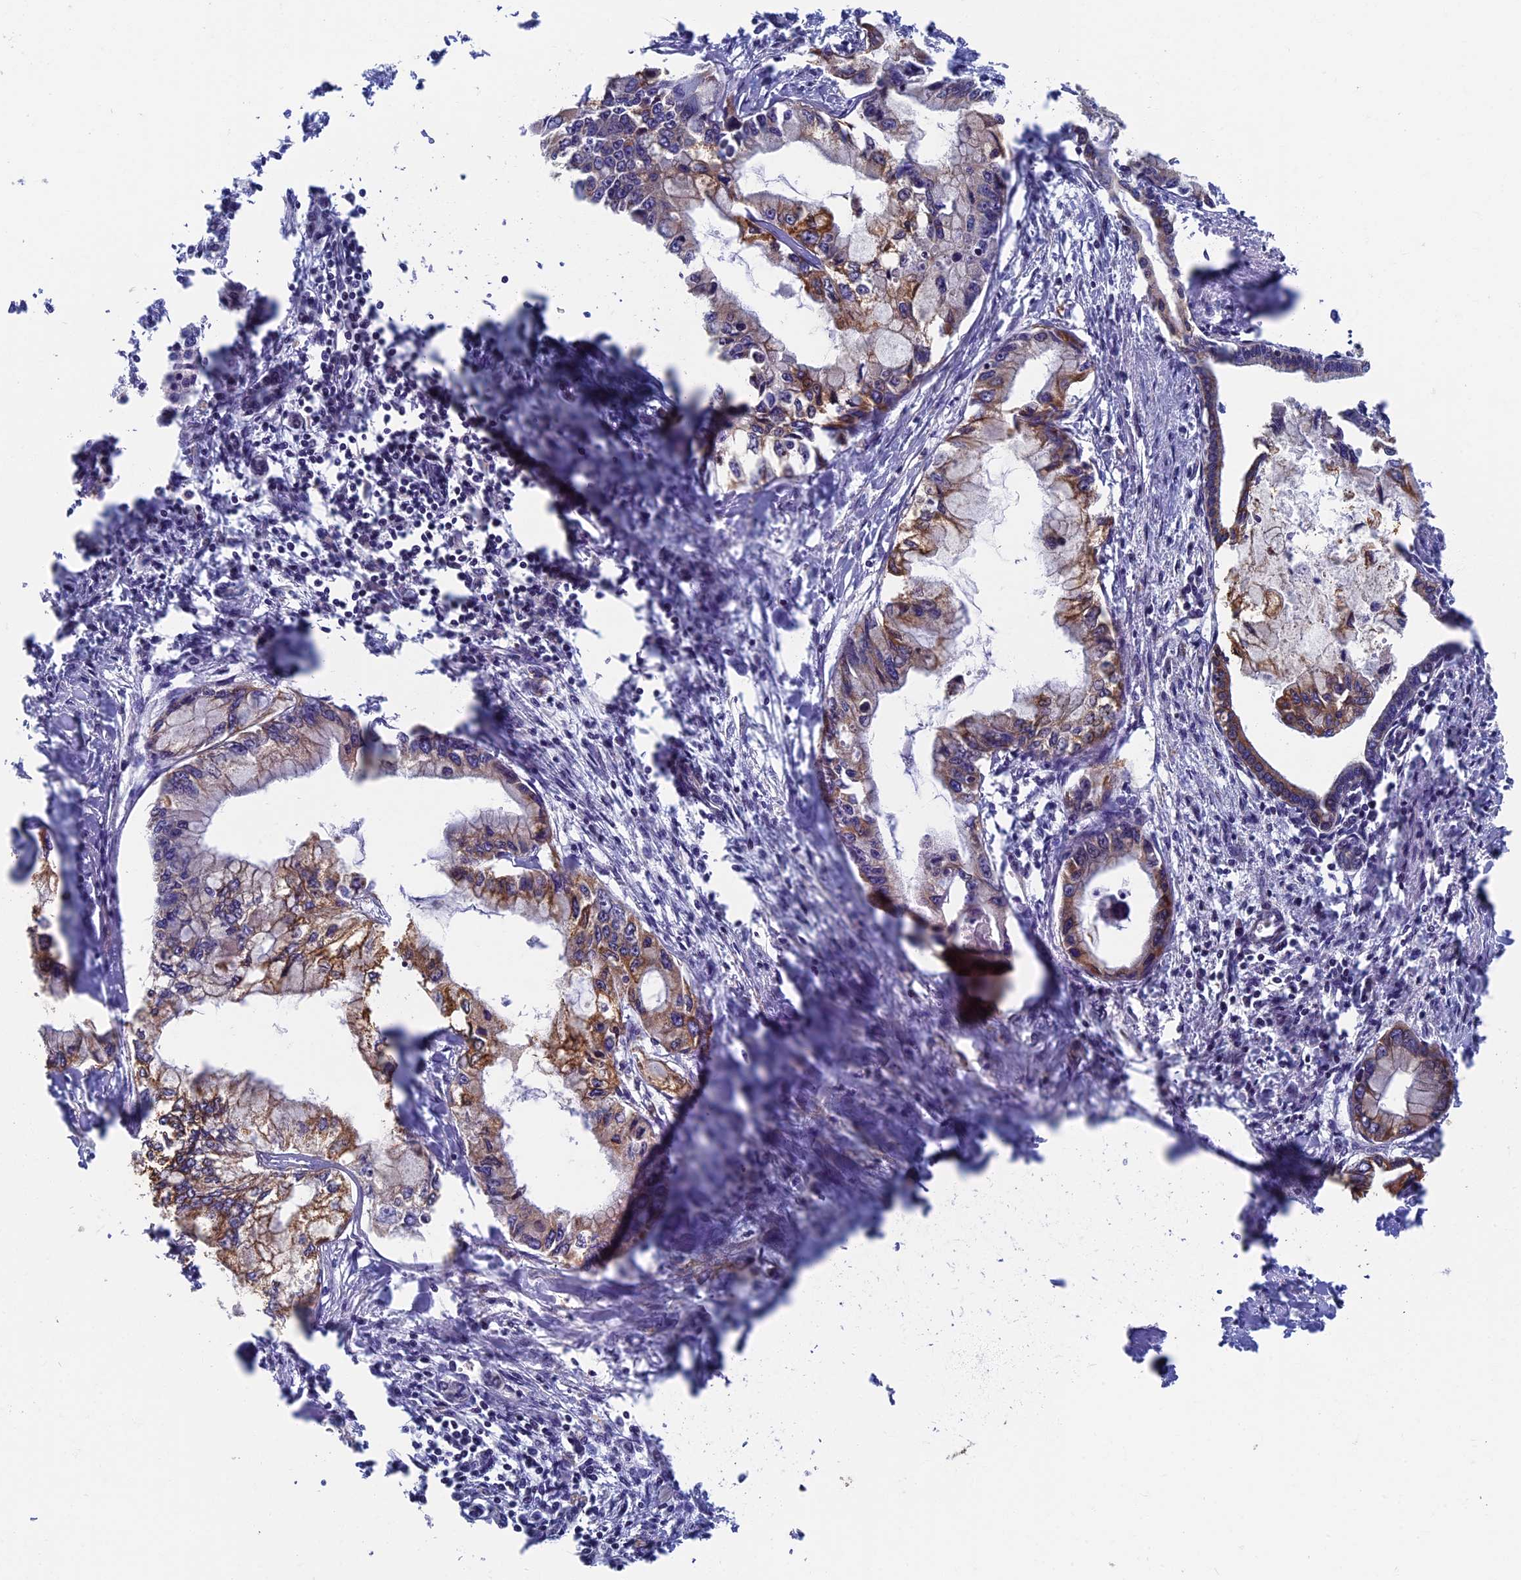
{"staining": {"intensity": "moderate", "quantity": "25%-75%", "location": "cytoplasmic/membranous"}, "tissue": "pancreatic cancer", "cell_type": "Tumor cells", "image_type": "cancer", "snomed": [{"axis": "morphology", "description": "Adenocarcinoma, NOS"}, {"axis": "topography", "description": "Pancreas"}], "caption": "Protein staining of pancreatic adenocarcinoma tissue reveals moderate cytoplasmic/membranous staining in approximately 25%-75% of tumor cells.", "gene": "CTDP1", "patient": {"sex": "male", "age": 48}}